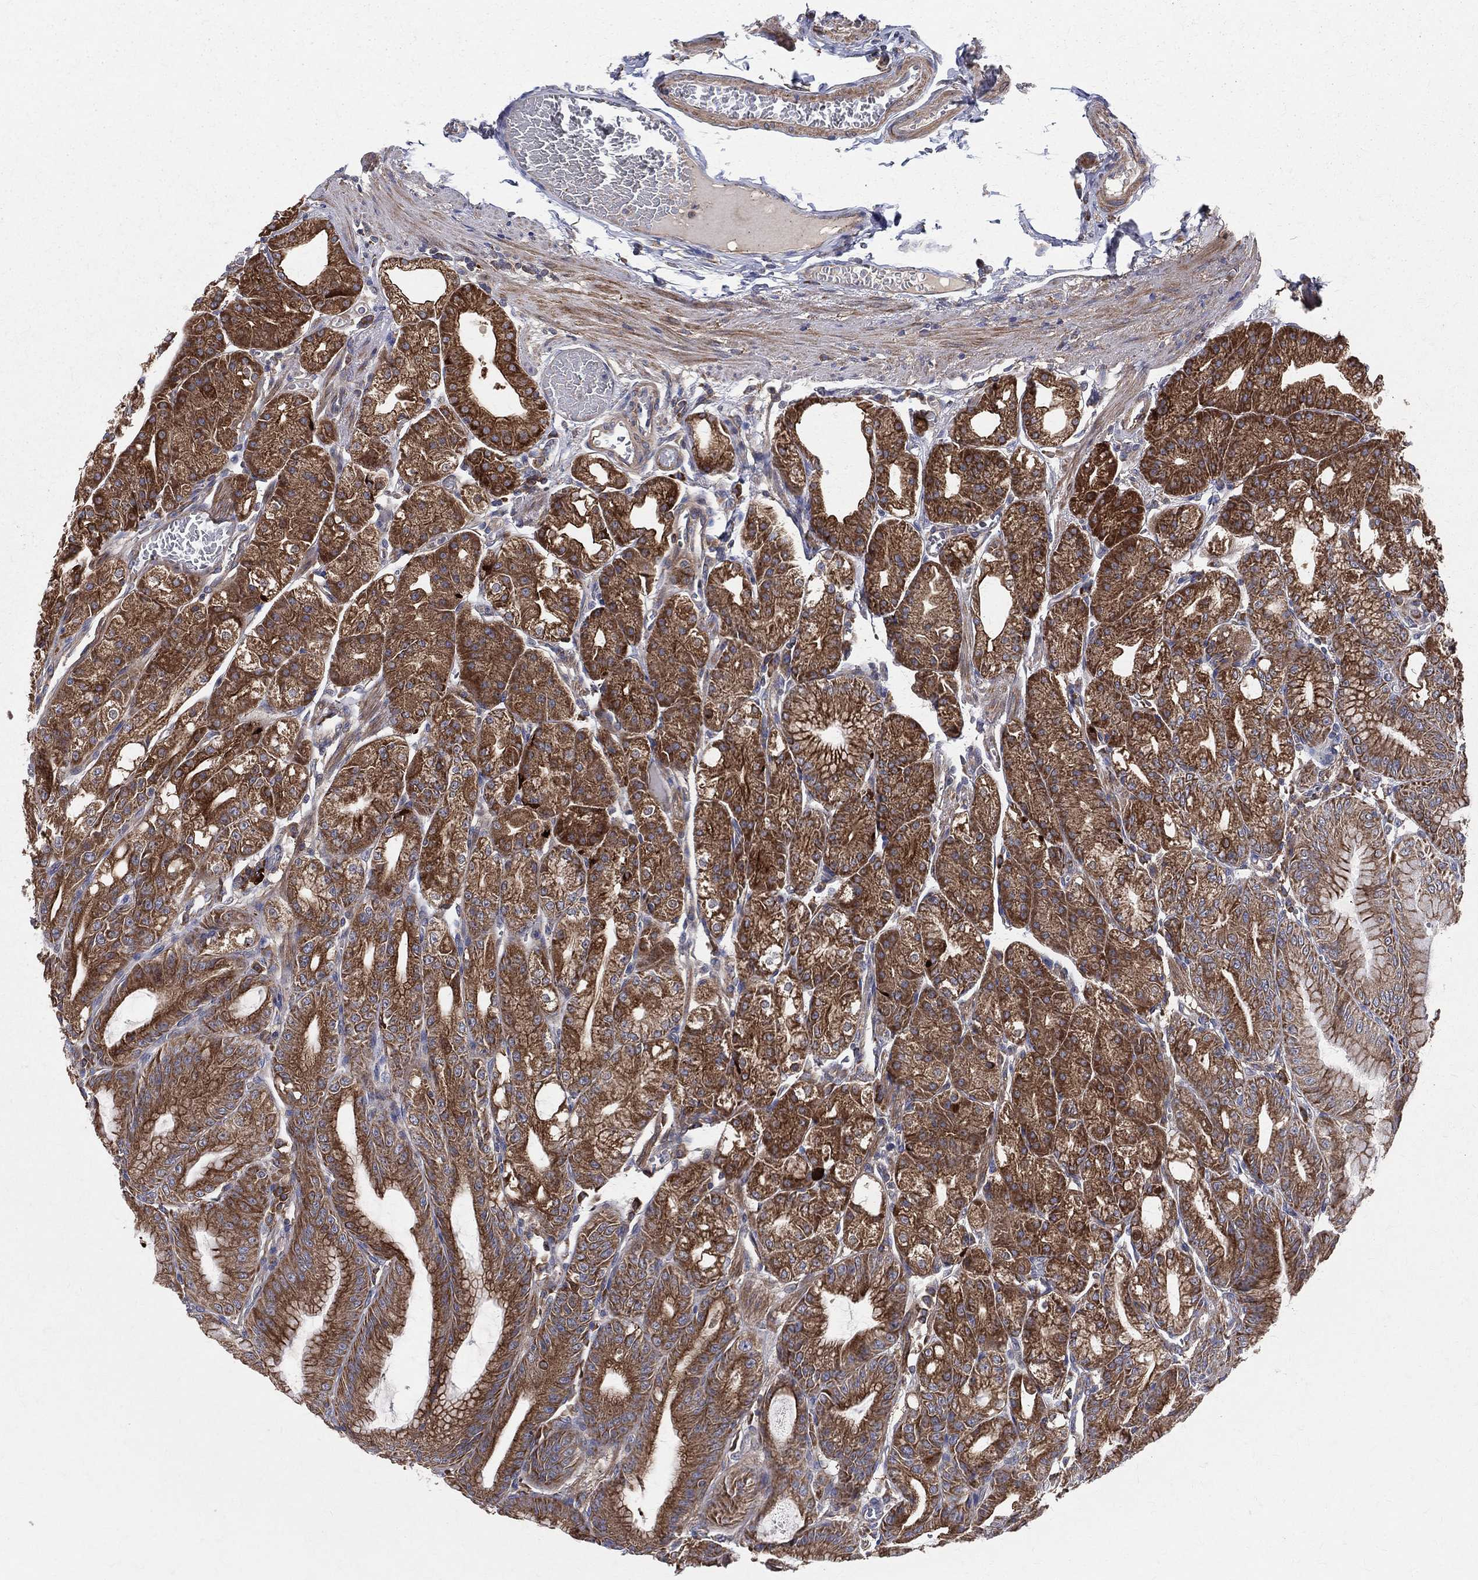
{"staining": {"intensity": "moderate", "quantity": ">75%", "location": "cytoplasmic/membranous"}, "tissue": "stomach", "cell_type": "Glandular cells", "image_type": "normal", "snomed": [{"axis": "morphology", "description": "Normal tissue, NOS"}, {"axis": "topography", "description": "Stomach"}], "caption": "Immunohistochemistry (IHC) staining of benign stomach, which demonstrates medium levels of moderate cytoplasmic/membranous positivity in about >75% of glandular cells indicating moderate cytoplasmic/membranous protein positivity. The staining was performed using DAB (brown) for protein detection and nuclei were counterstained in hematoxylin (blue).", "gene": "MIX23", "patient": {"sex": "male", "age": 71}}